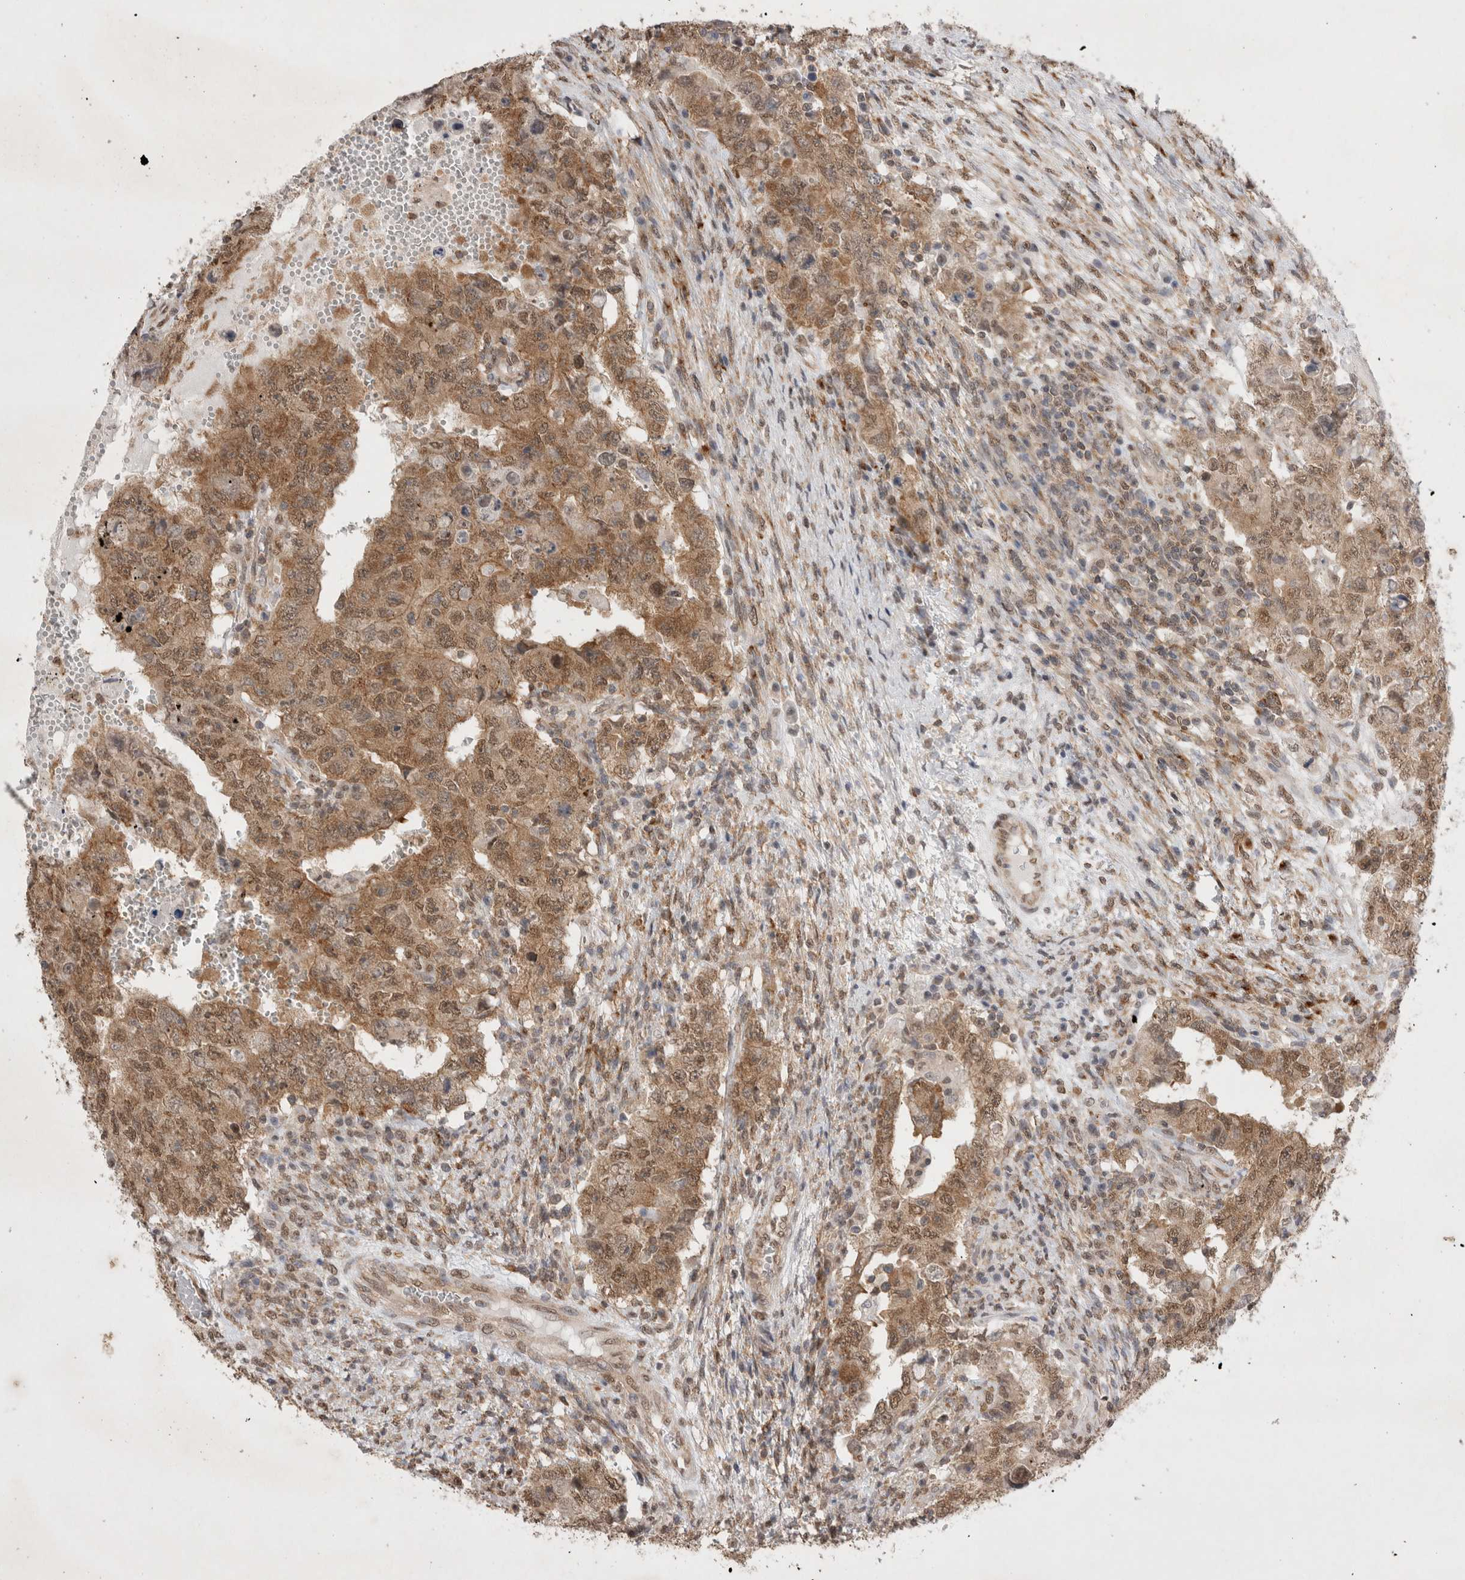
{"staining": {"intensity": "moderate", "quantity": ">75%", "location": "cytoplasmic/membranous"}, "tissue": "testis cancer", "cell_type": "Tumor cells", "image_type": "cancer", "snomed": [{"axis": "morphology", "description": "Carcinoma, Embryonal, NOS"}, {"axis": "topography", "description": "Testis"}], "caption": "This image displays IHC staining of human testis embryonal carcinoma, with medium moderate cytoplasmic/membranous expression in about >75% of tumor cells.", "gene": "WIPF2", "patient": {"sex": "male", "age": 26}}